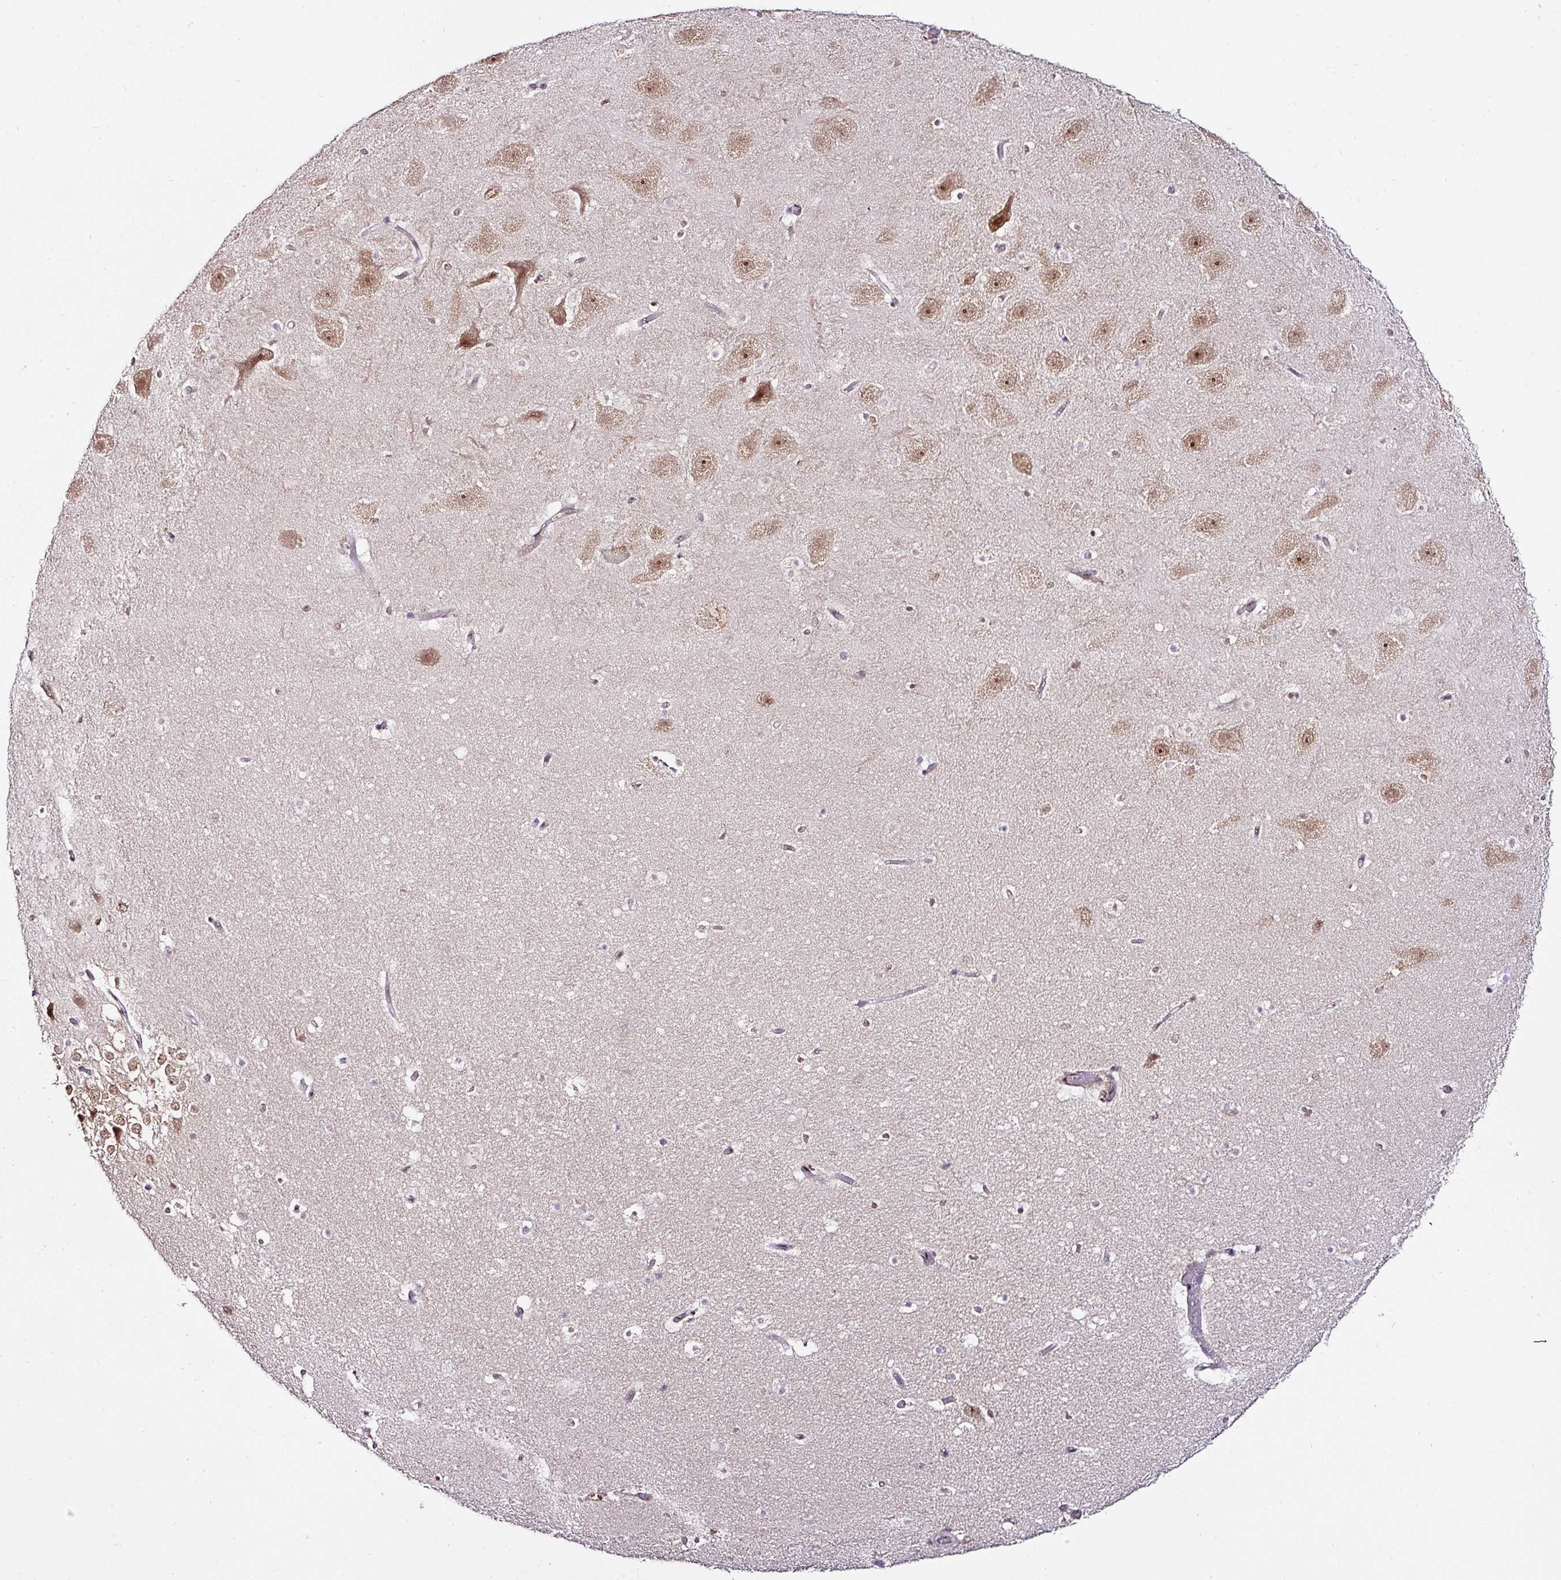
{"staining": {"intensity": "weak", "quantity": "<25%", "location": "nuclear"}, "tissue": "hippocampus", "cell_type": "Glial cells", "image_type": "normal", "snomed": [{"axis": "morphology", "description": "Normal tissue, NOS"}, {"axis": "topography", "description": "Hippocampus"}], "caption": "High power microscopy photomicrograph of an immunohistochemistry histopathology image of unremarkable hippocampus, revealing no significant expression in glial cells. (Stains: DAB immunohistochemistry with hematoxylin counter stain, Microscopy: brightfield microscopy at high magnification).", "gene": "KLF16", "patient": {"sex": "male", "age": 37}}